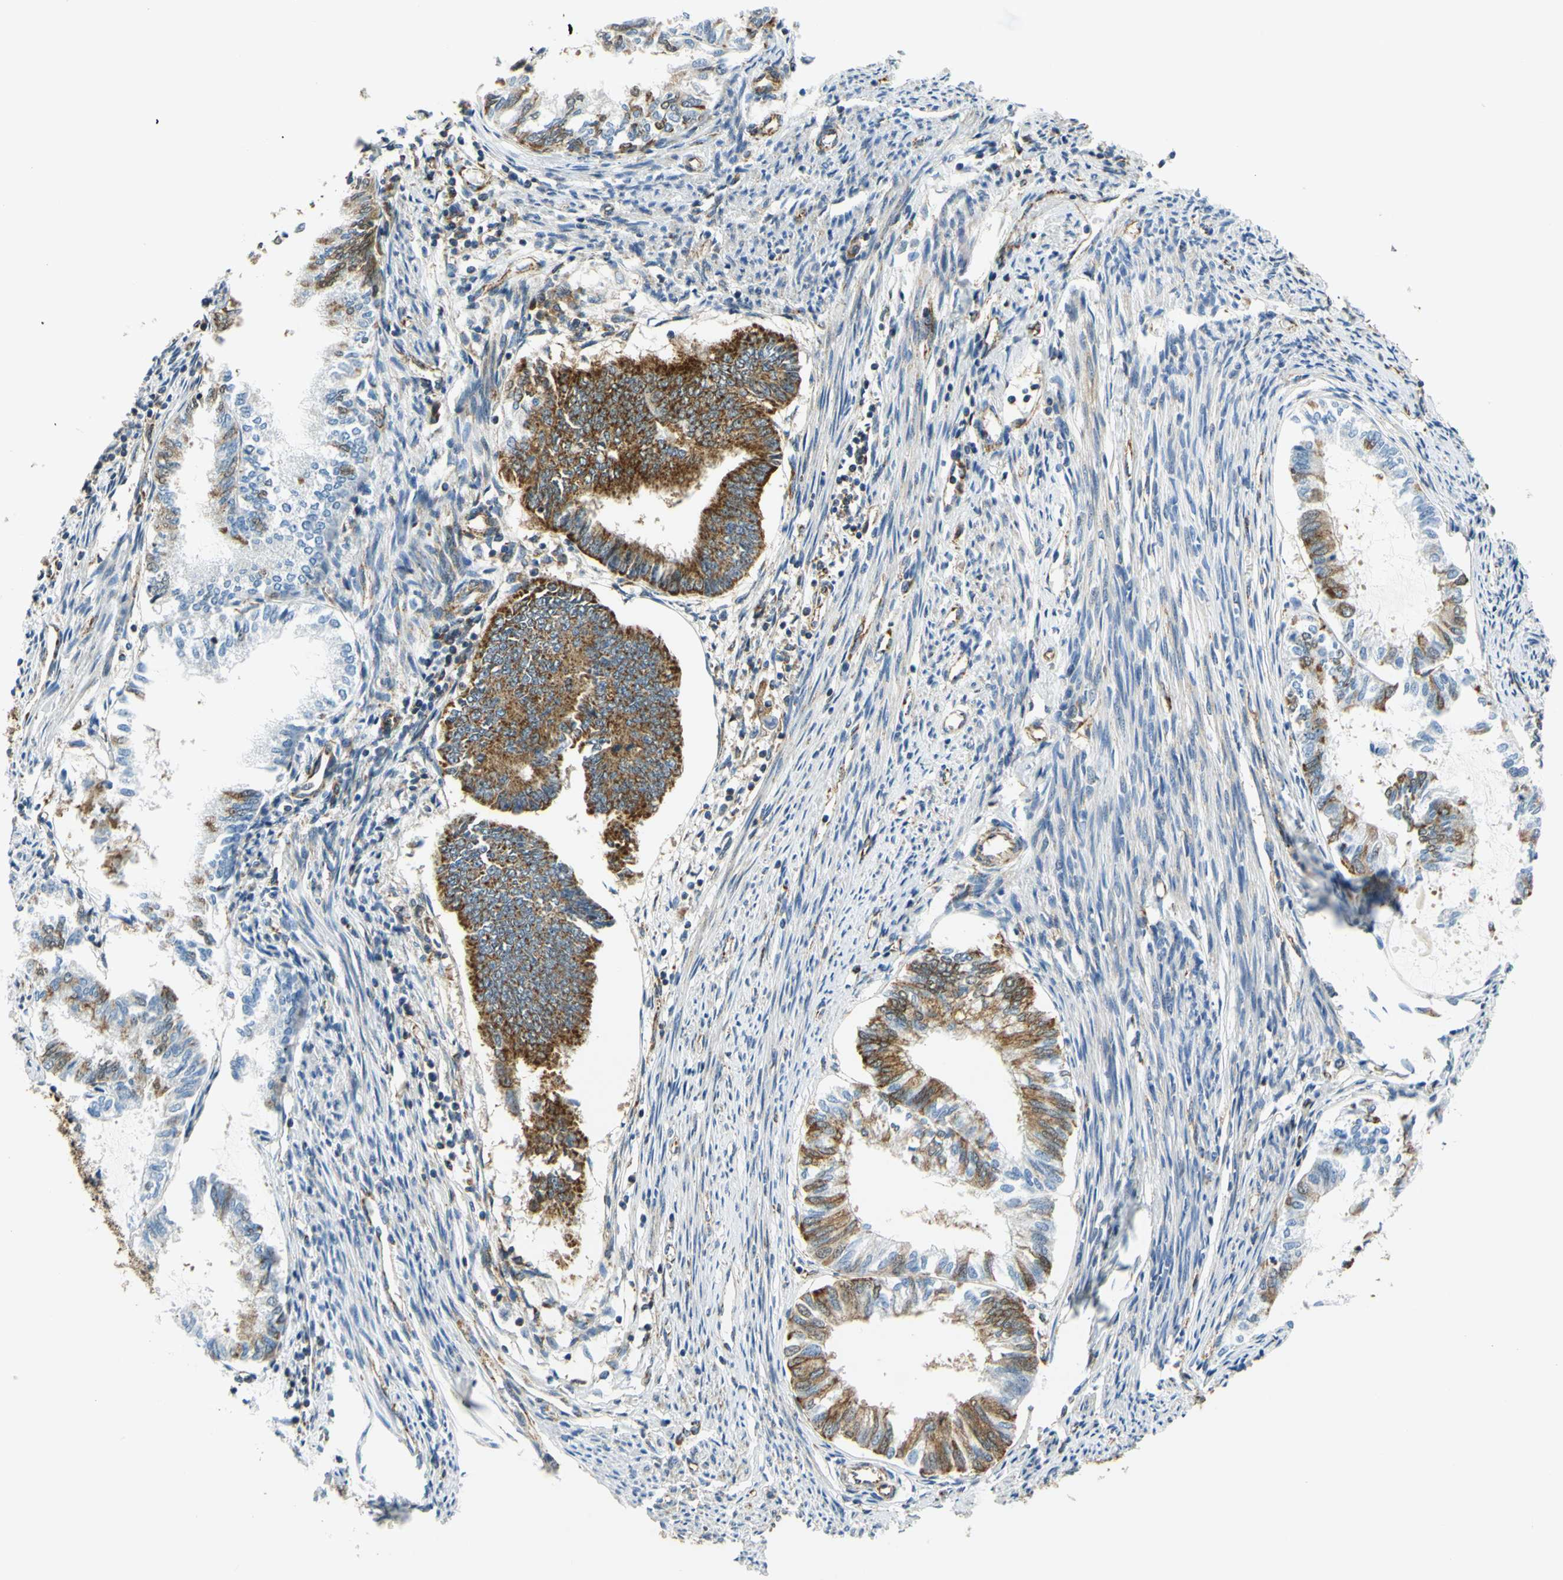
{"staining": {"intensity": "moderate", "quantity": "25%-75%", "location": "cytoplasmic/membranous"}, "tissue": "endometrial cancer", "cell_type": "Tumor cells", "image_type": "cancer", "snomed": [{"axis": "morphology", "description": "Adenocarcinoma, NOS"}, {"axis": "topography", "description": "Endometrium"}], "caption": "DAB (3,3'-diaminobenzidine) immunohistochemical staining of endometrial cancer (adenocarcinoma) reveals moderate cytoplasmic/membranous protein expression in approximately 25%-75% of tumor cells.", "gene": "MAVS", "patient": {"sex": "female", "age": 86}}